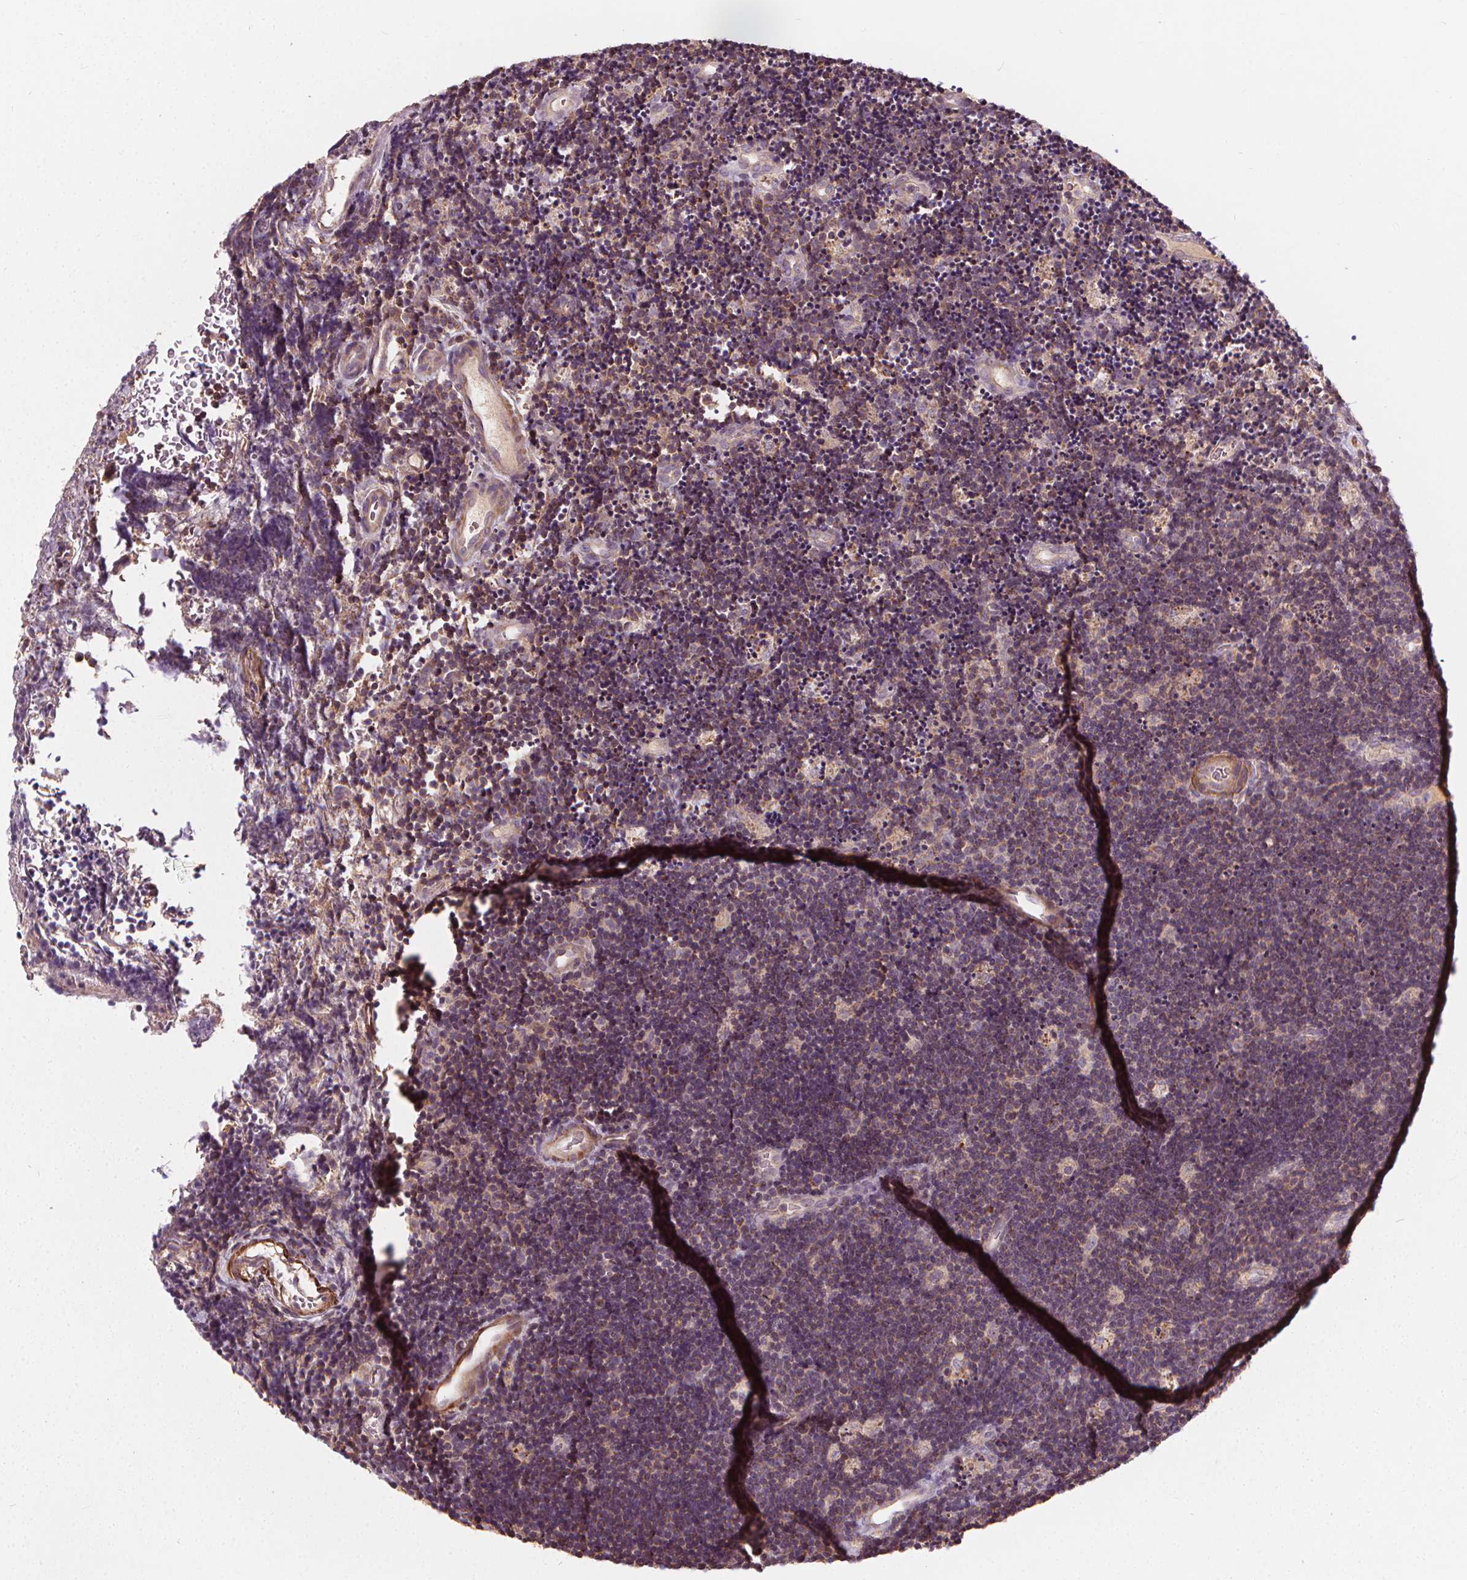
{"staining": {"intensity": "weak", "quantity": ">75%", "location": "cytoplasmic/membranous"}, "tissue": "lymphoma", "cell_type": "Tumor cells", "image_type": "cancer", "snomed": [{"axis": "morphology", "description": "Malignant lymphoma, non-Hodgkin's type, Low grade"}, {"axis": "topography", "description": "Brain"}], "caption": "Lymphoma stained for a protein (brown) demonstrates weak cytoplasmic/membranous positive expression in approximately >75% of tumor cells.", "gene": "ORAI2", "patient": {"sex": "female", "age": 66}}